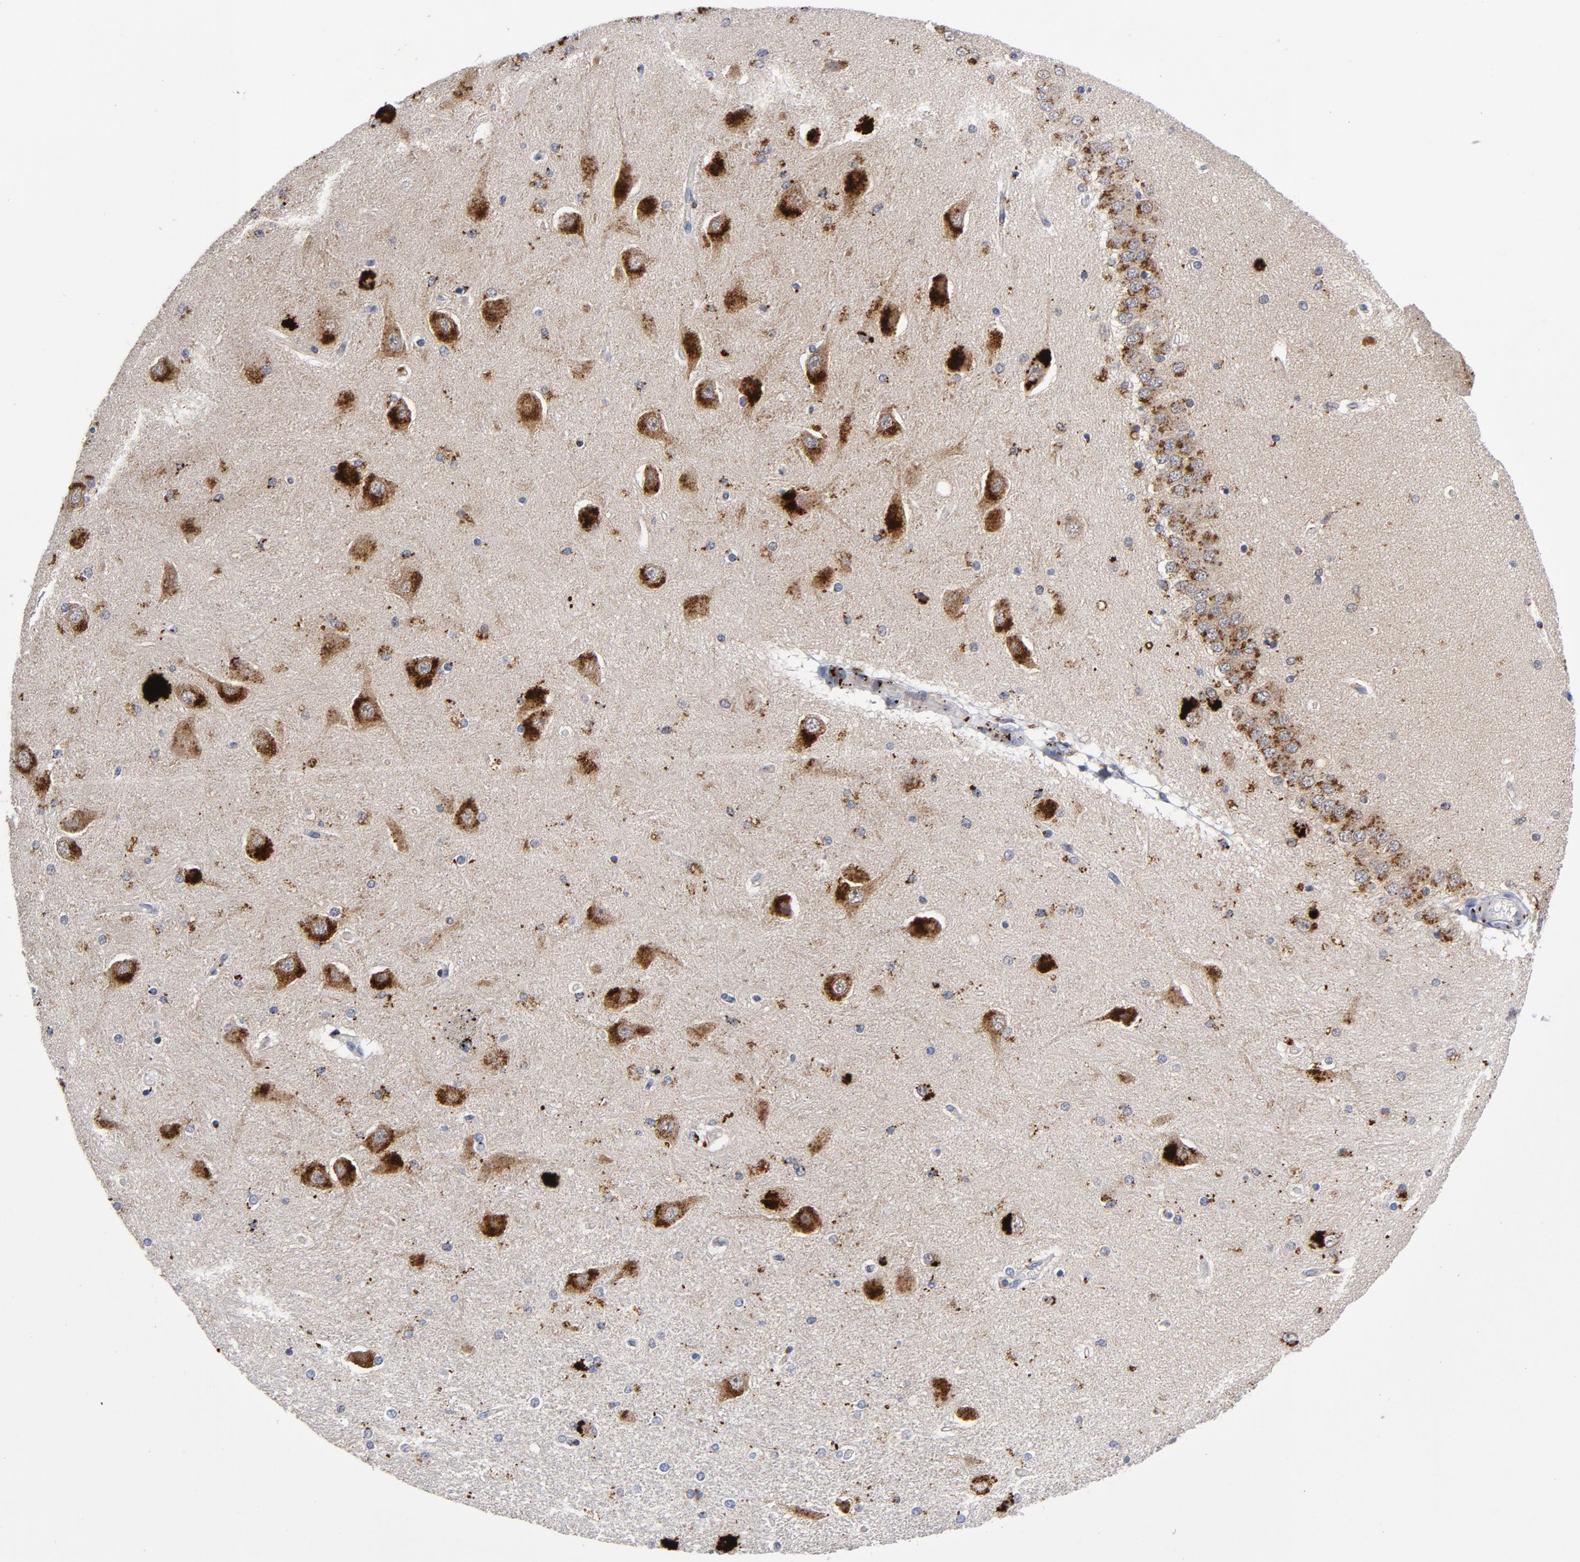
{"staining": {"intensity": "moderate", "quantity": "25%-75%", "location": "cytoplasmic/membranous"}, "tissue": "hippocampus", "cell_type": "Glial cells", "image_type": "normal", "snomed": [{"axis": "morphology", "description": "Normal tissue, NOS"}, {"axis": "topography", "description": "Hippocampus"}], "caption": "About 25%-75% of glial cells in normal human hippocampus reveal moderate cytoplasmic/membranous protein staining as visualized by brown immunohistochemical staining.", "gene": "AKT2", "patient": {"sex": "female", "age": 54}}